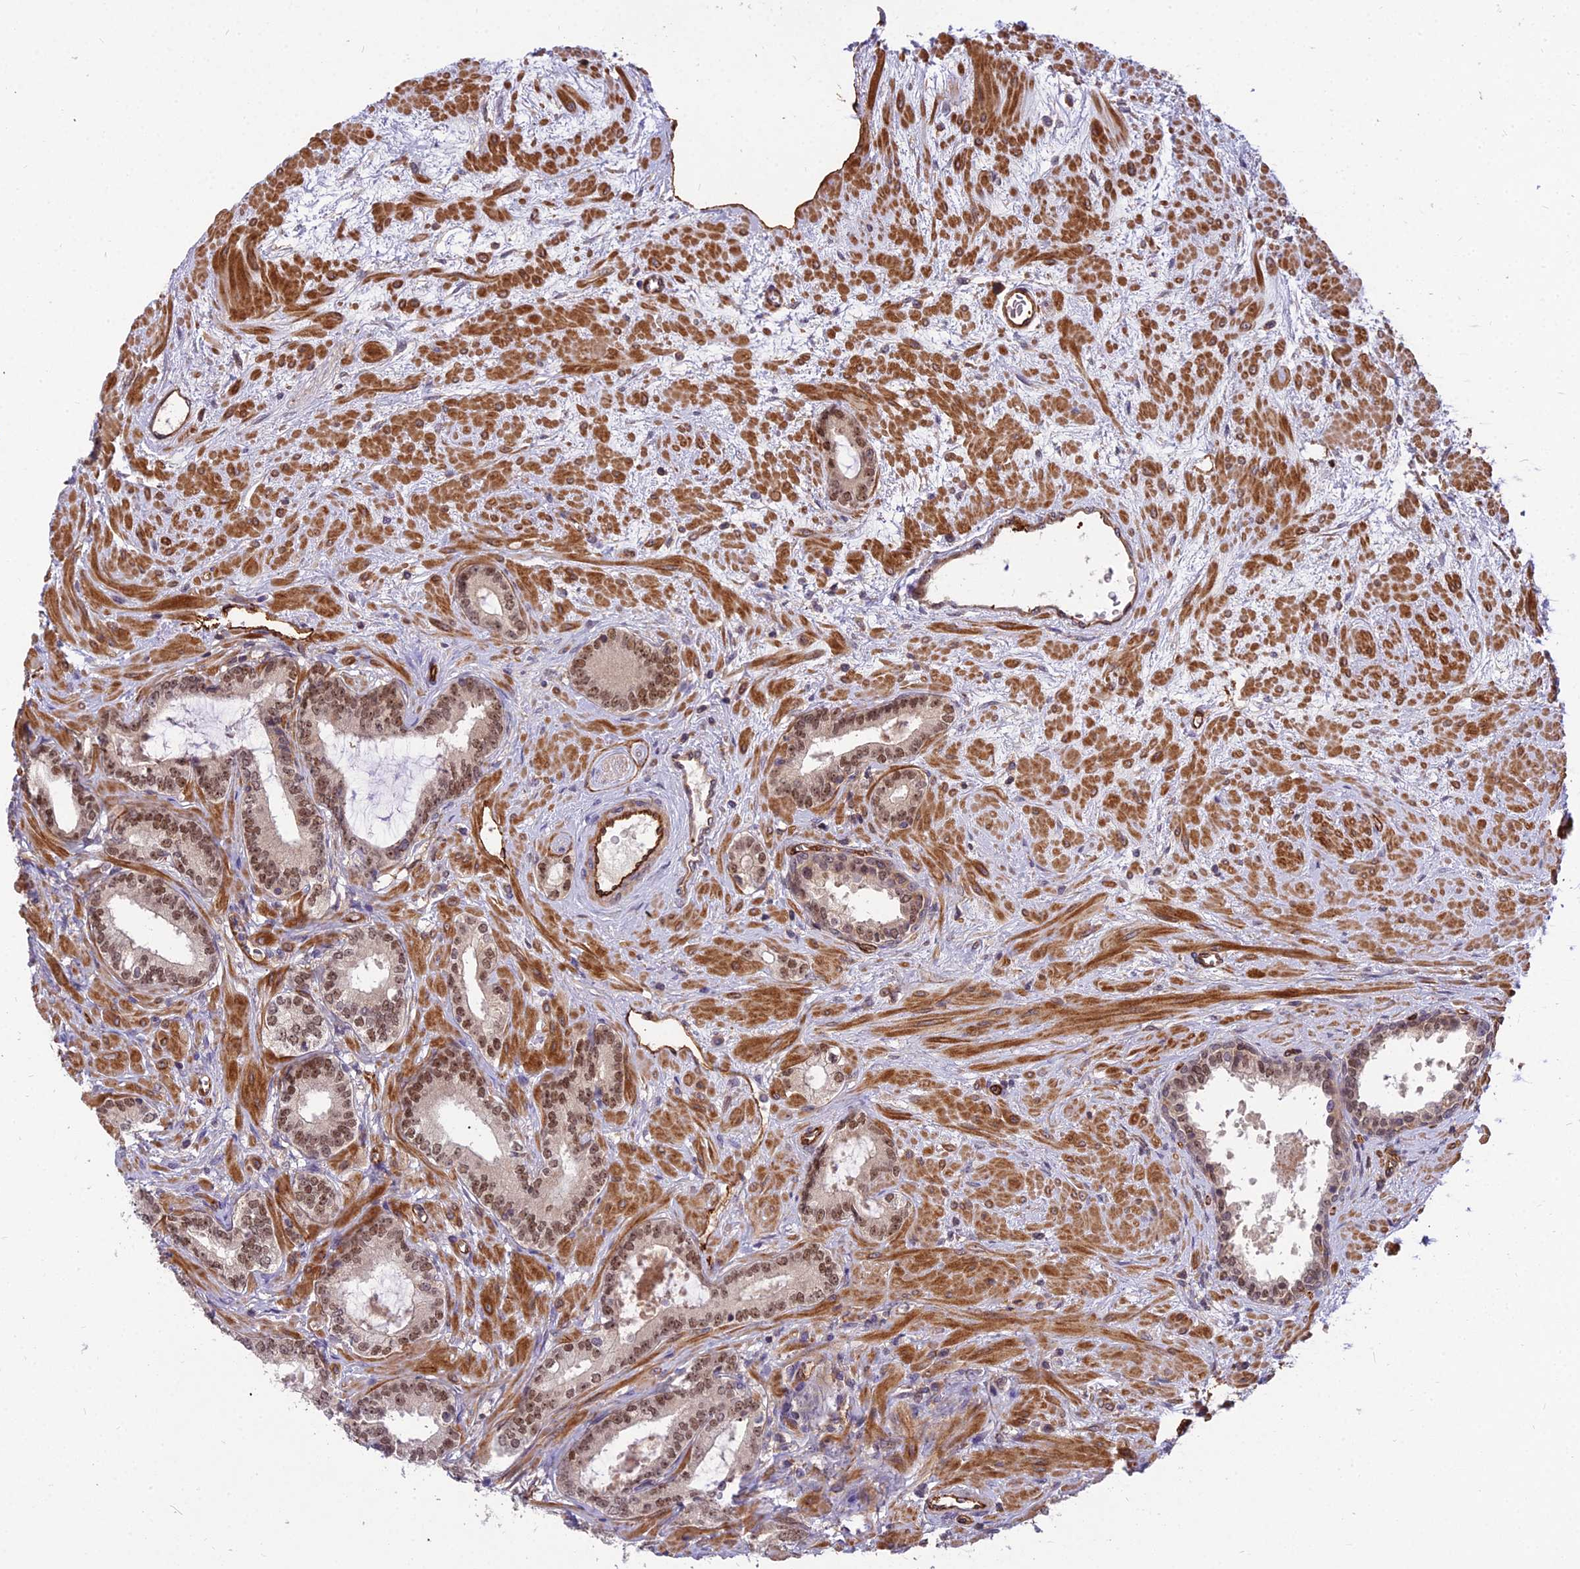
{"staining": {"intensity": "moderate", "quantity": ">75%", "location": "nuclear"}, "tissue": "prostate cancer", "cell_type": "Tumor cells", "image_type": "cancer", "snomed": [{"axis": "morphology", "description": "Adenocarcinoma, High grade"}, {"axis": "topography", "description": "Prostate"}], "caption": "This image shows prostate adenocarcinoma (high-grade) stained with immunohistochemistry to label a protein in brown. The nuclear of tumor cells show moderate positivity for the protein. Nuclei are counter-stained blue.", "gene": "TCEA3", "patient": {"sex": "male", "age": 64}}